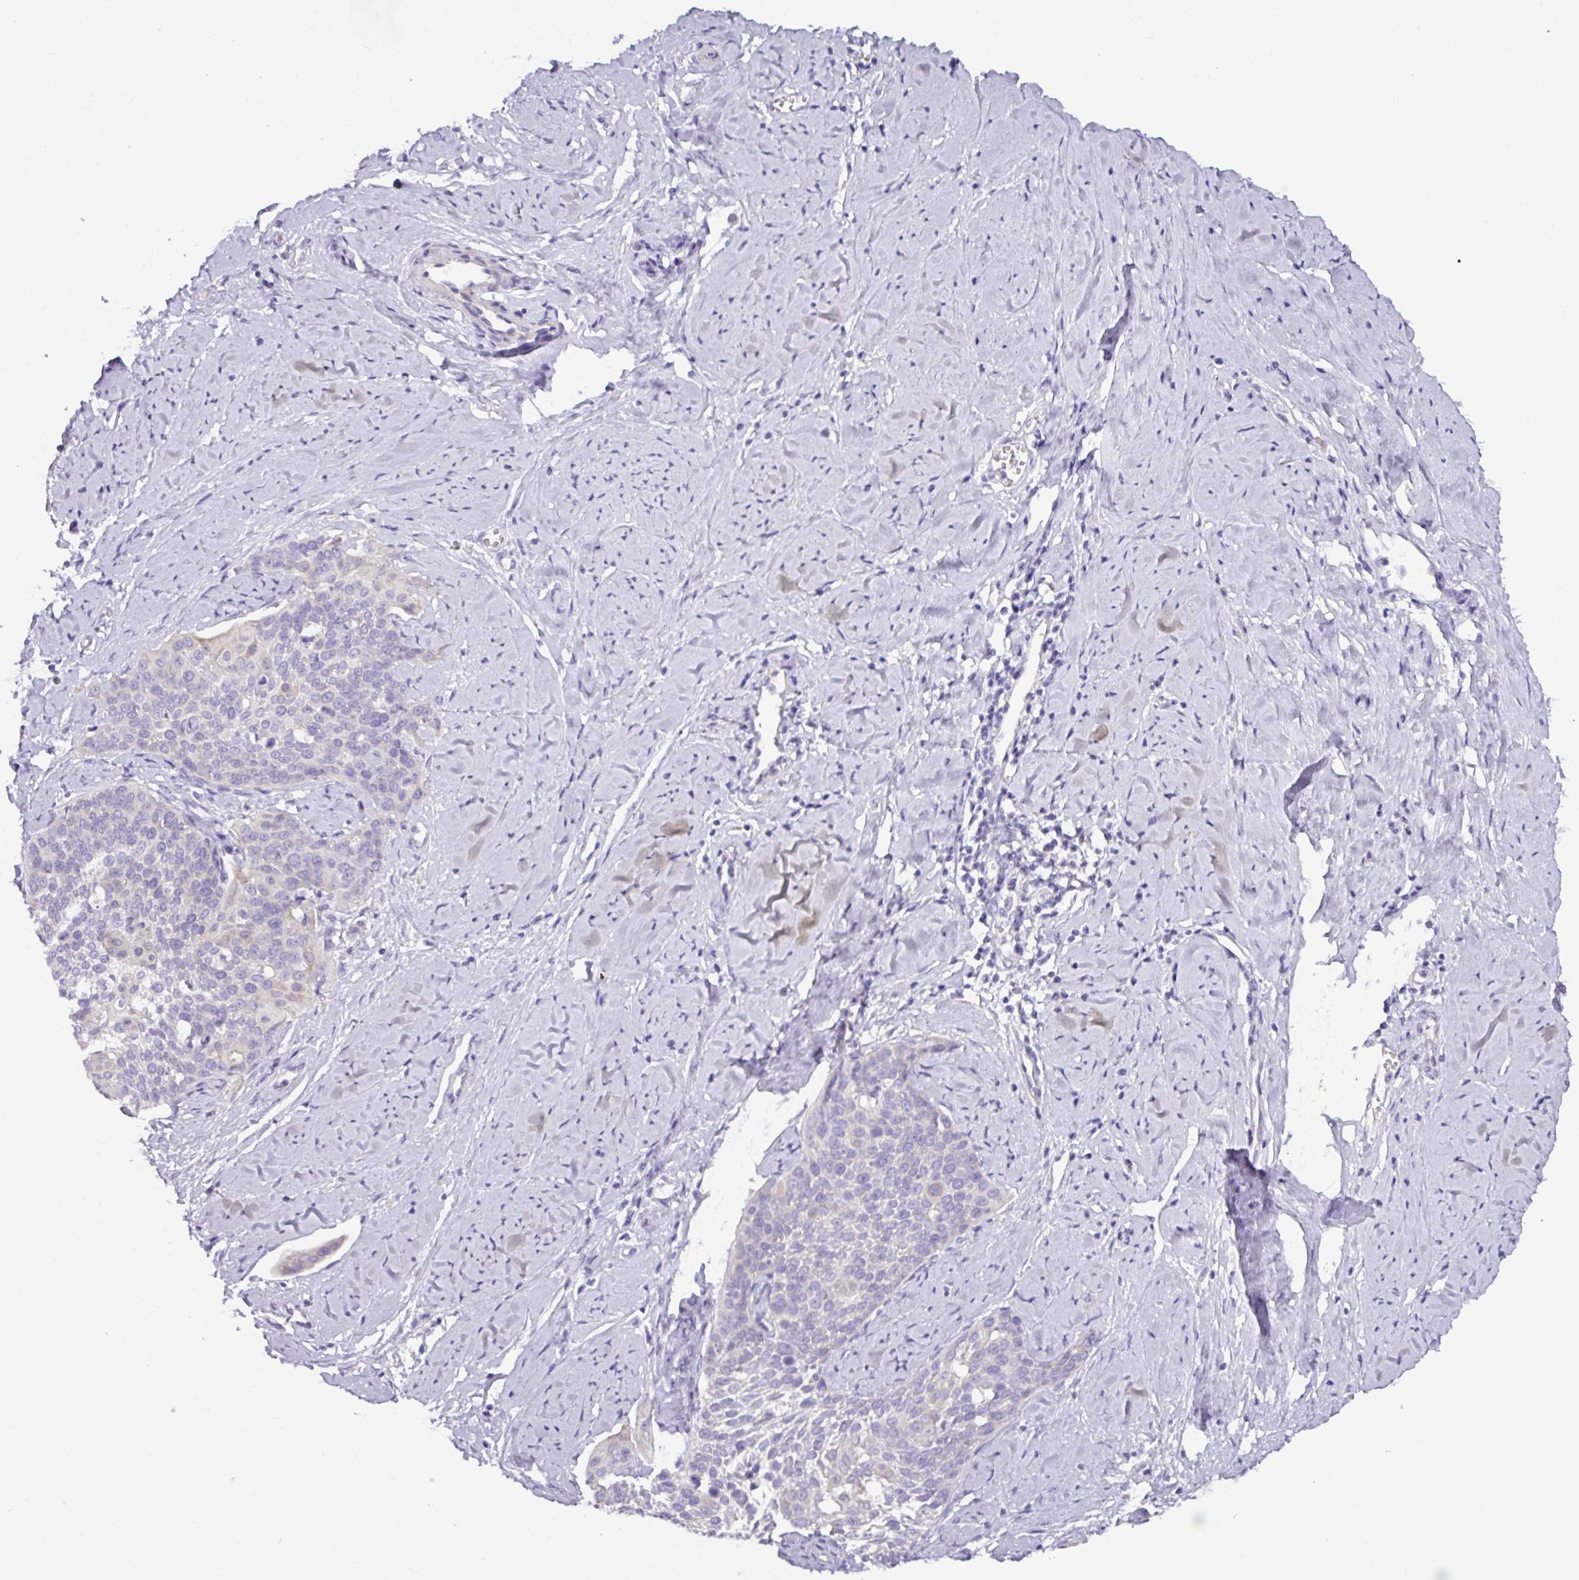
{"staining": {"intensity": "negative", "quantity": "none", "location": "none"}, "tissue": "cervical cancer", "cell_type": "Tumor cells", "image_type": "cancer", "snomed": [{"axis": "morphology", "description": "Squamous cell carcinoma, NOS"}, {"axis": "topography", "description": "Cervix"}], "caption": "There is no significant expression in tumor cells of cervical cancer (squamous cell carcinoma).", "gene": "RGS16", "patient": {"sex": "female", "age": 44}}